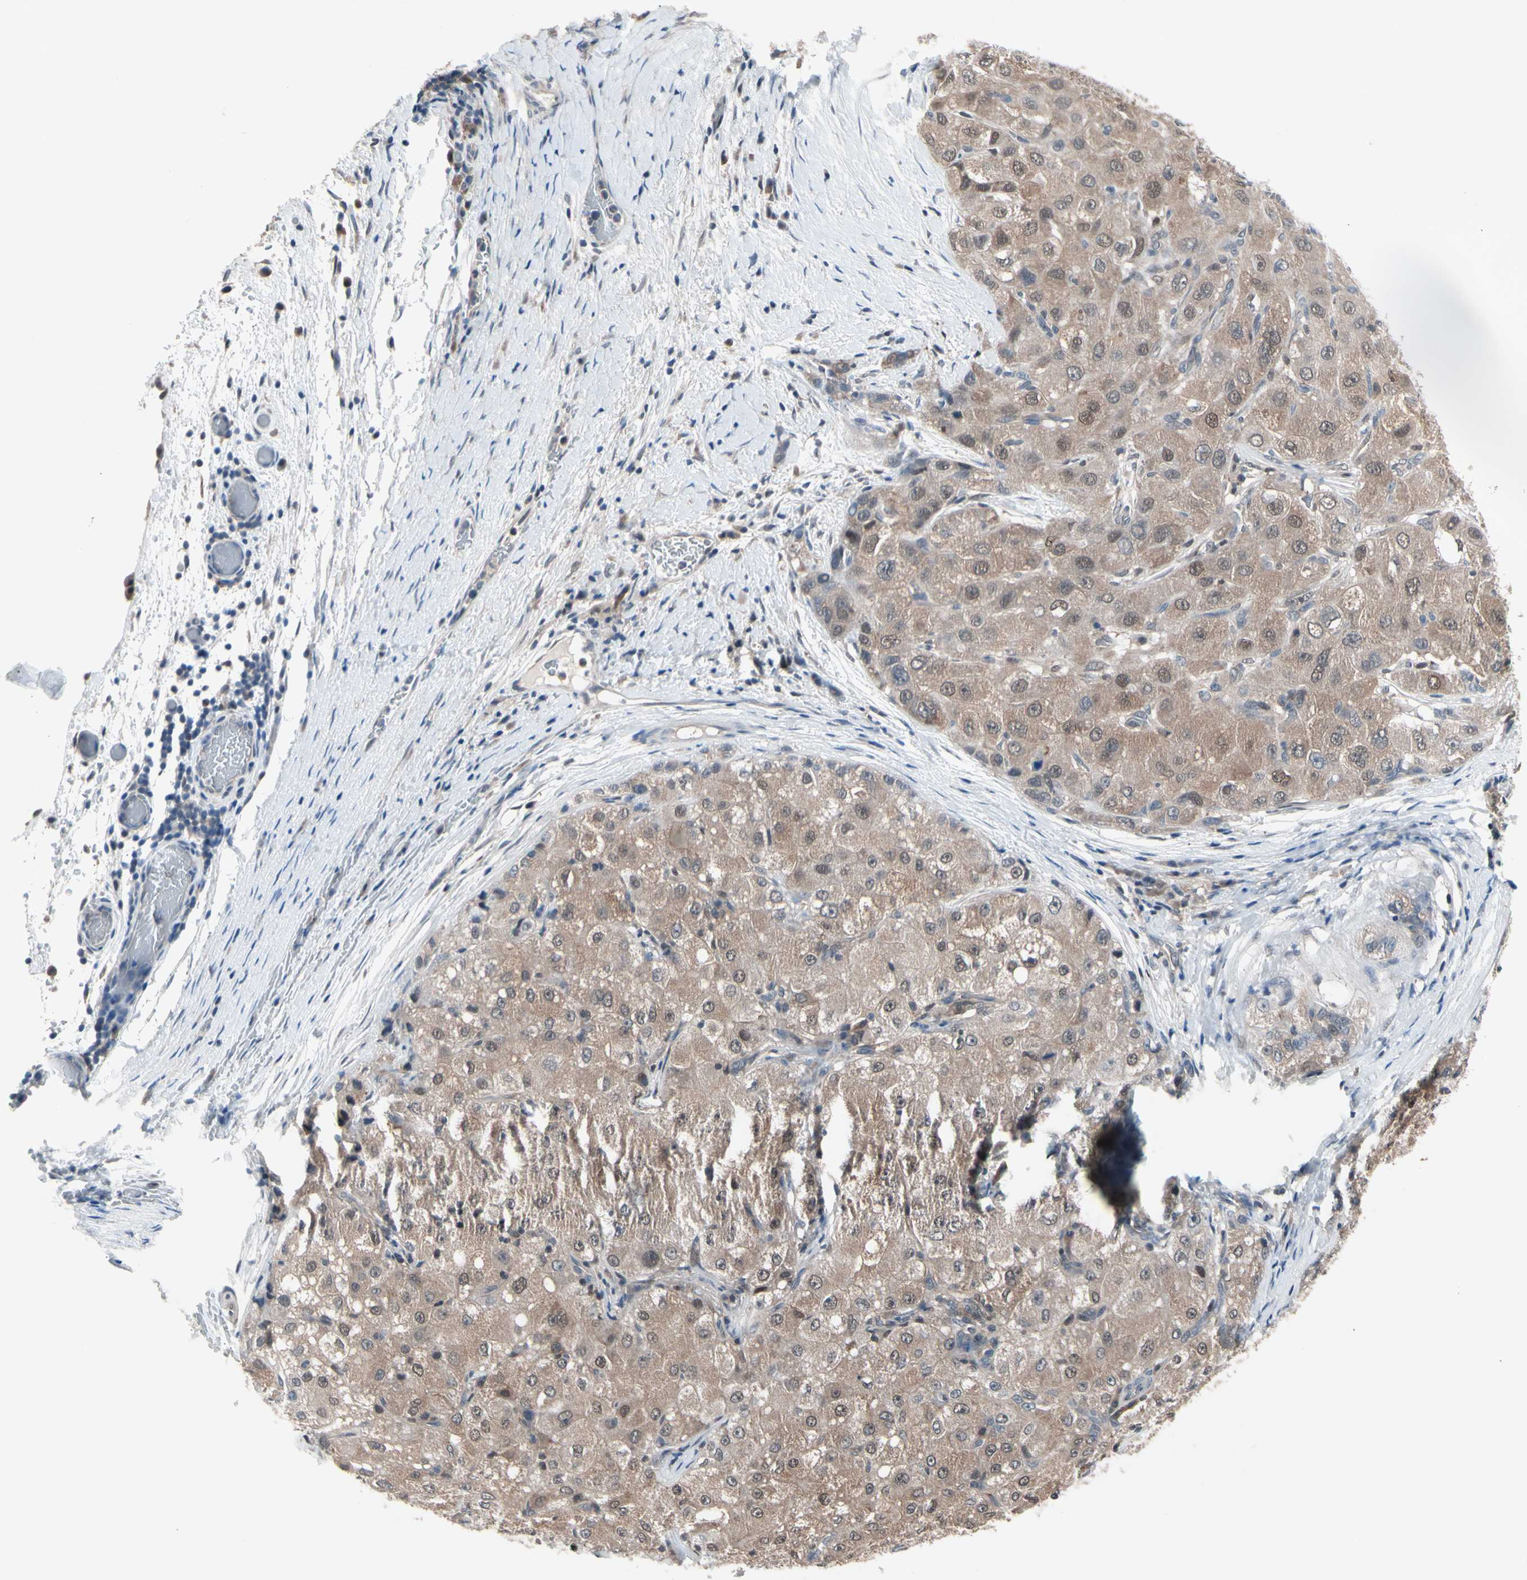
{"staining": {"intensity": "moderate", "quantity": ">75%", "location": "cytoplasmic/membranous,nuclear"}, "tissue": "liver cancer", "cell_type": "Tumor cells", "image_type": "cancer", "snomed": [{"axis": "morphology", "description": "Carcinoma, Hepatocellular, NOS"}, {"axis": "topography", "description": "Liver"}], "caption": "IHC photomicrograph of human liver cancer stained for a protein (brown), which shows medium levels of moderate cytoplasmic/membranous and nuclear positivity in about >75% of tumor cells.", "gene": "PSMA2", "patient": {"sex": "male", "age": 80}}